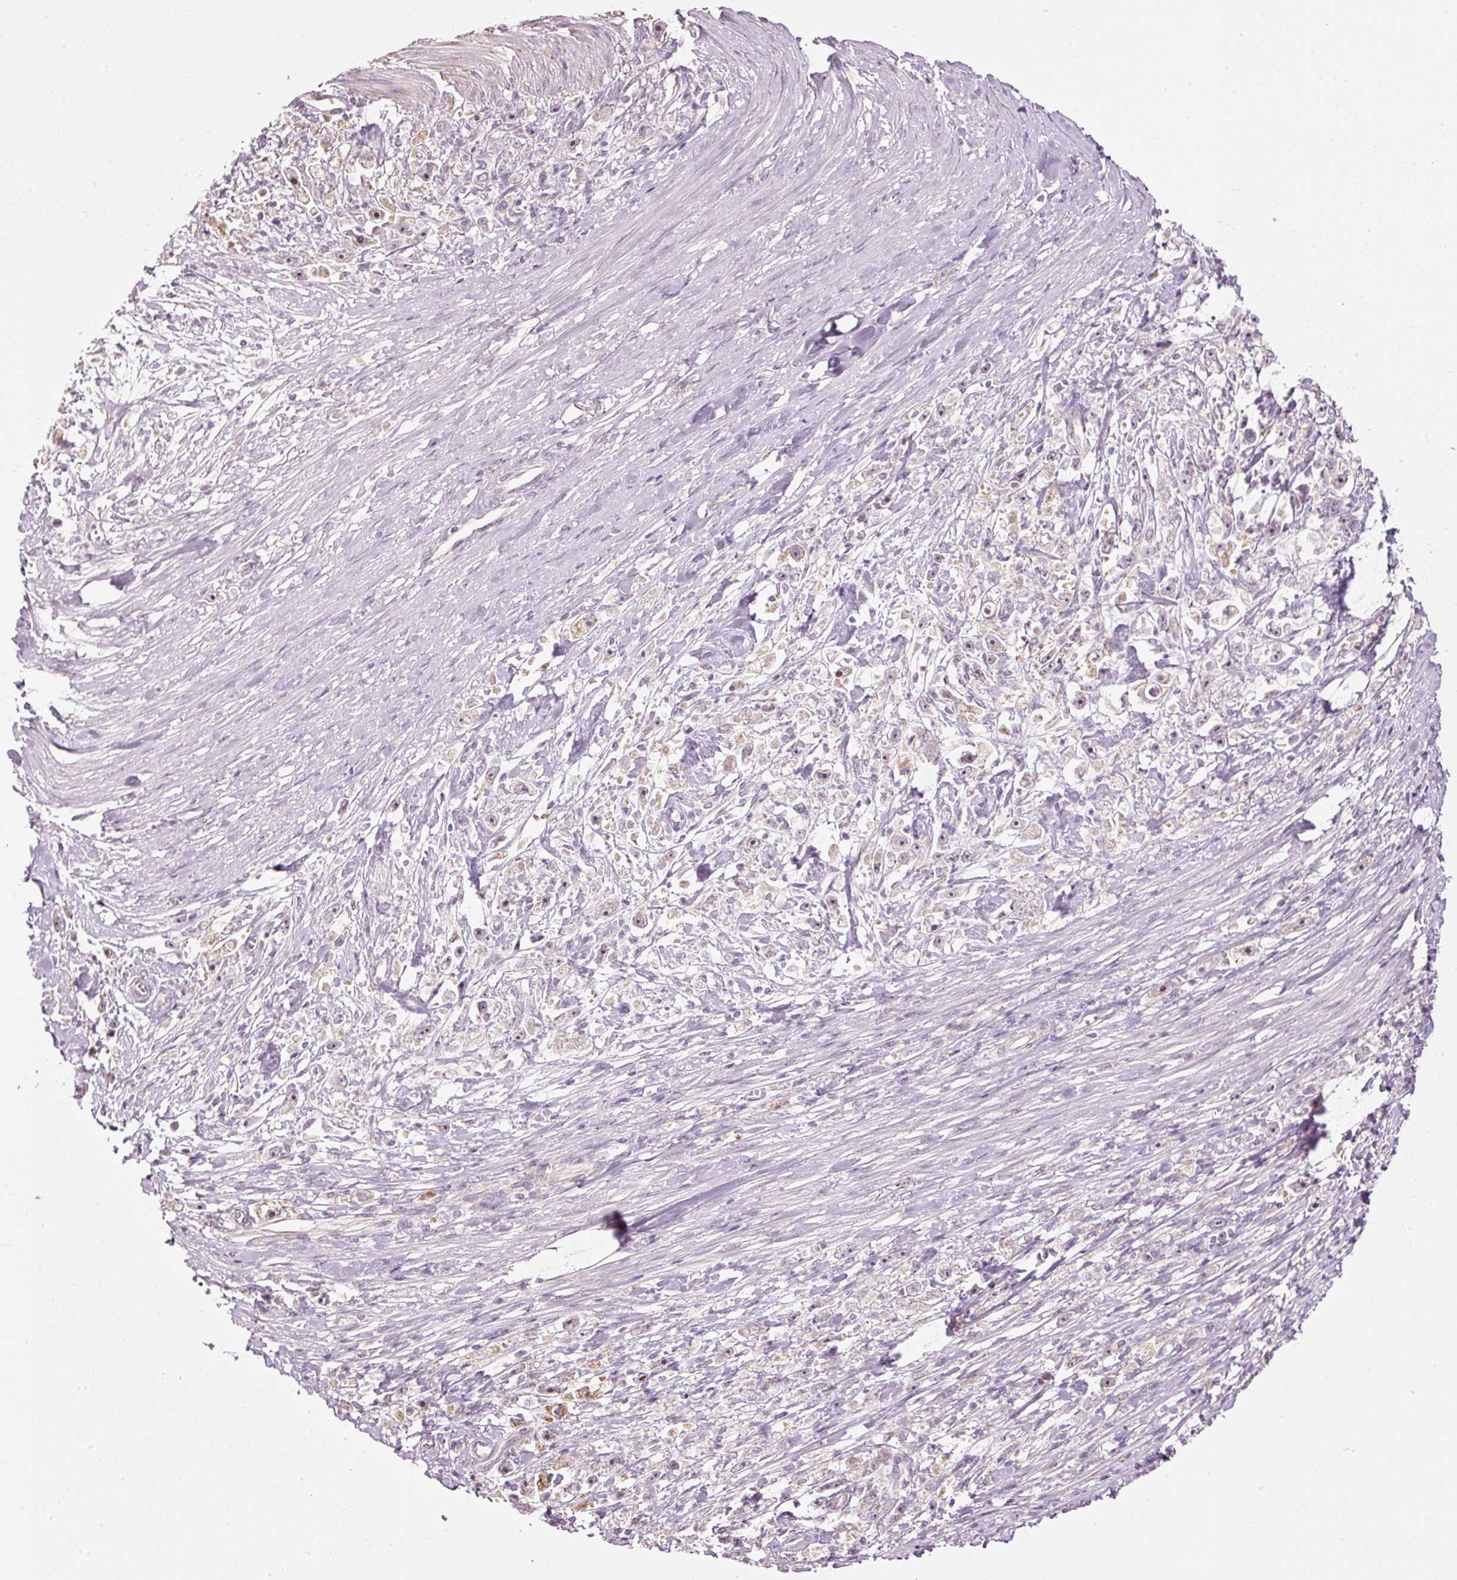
{"staining": {"intensity": "weak", "quantity": "<25%", "location": "cytoplasmic/membranous"}, "tissue": "stomach cancer", "cell_type": "Tumor cells", "image_type": "cancer", "snomed": [{"axis": "morphology", "description": "Adenocarcinoma, NOS"}, {"axis": "topography", "description": "Stomach"}], "caption": "Tumor cells show no significant protein expression in adenocarcinoma (stomach).", "gene": "CDC20B", "patient": {"sex": "female", "age": 59}}